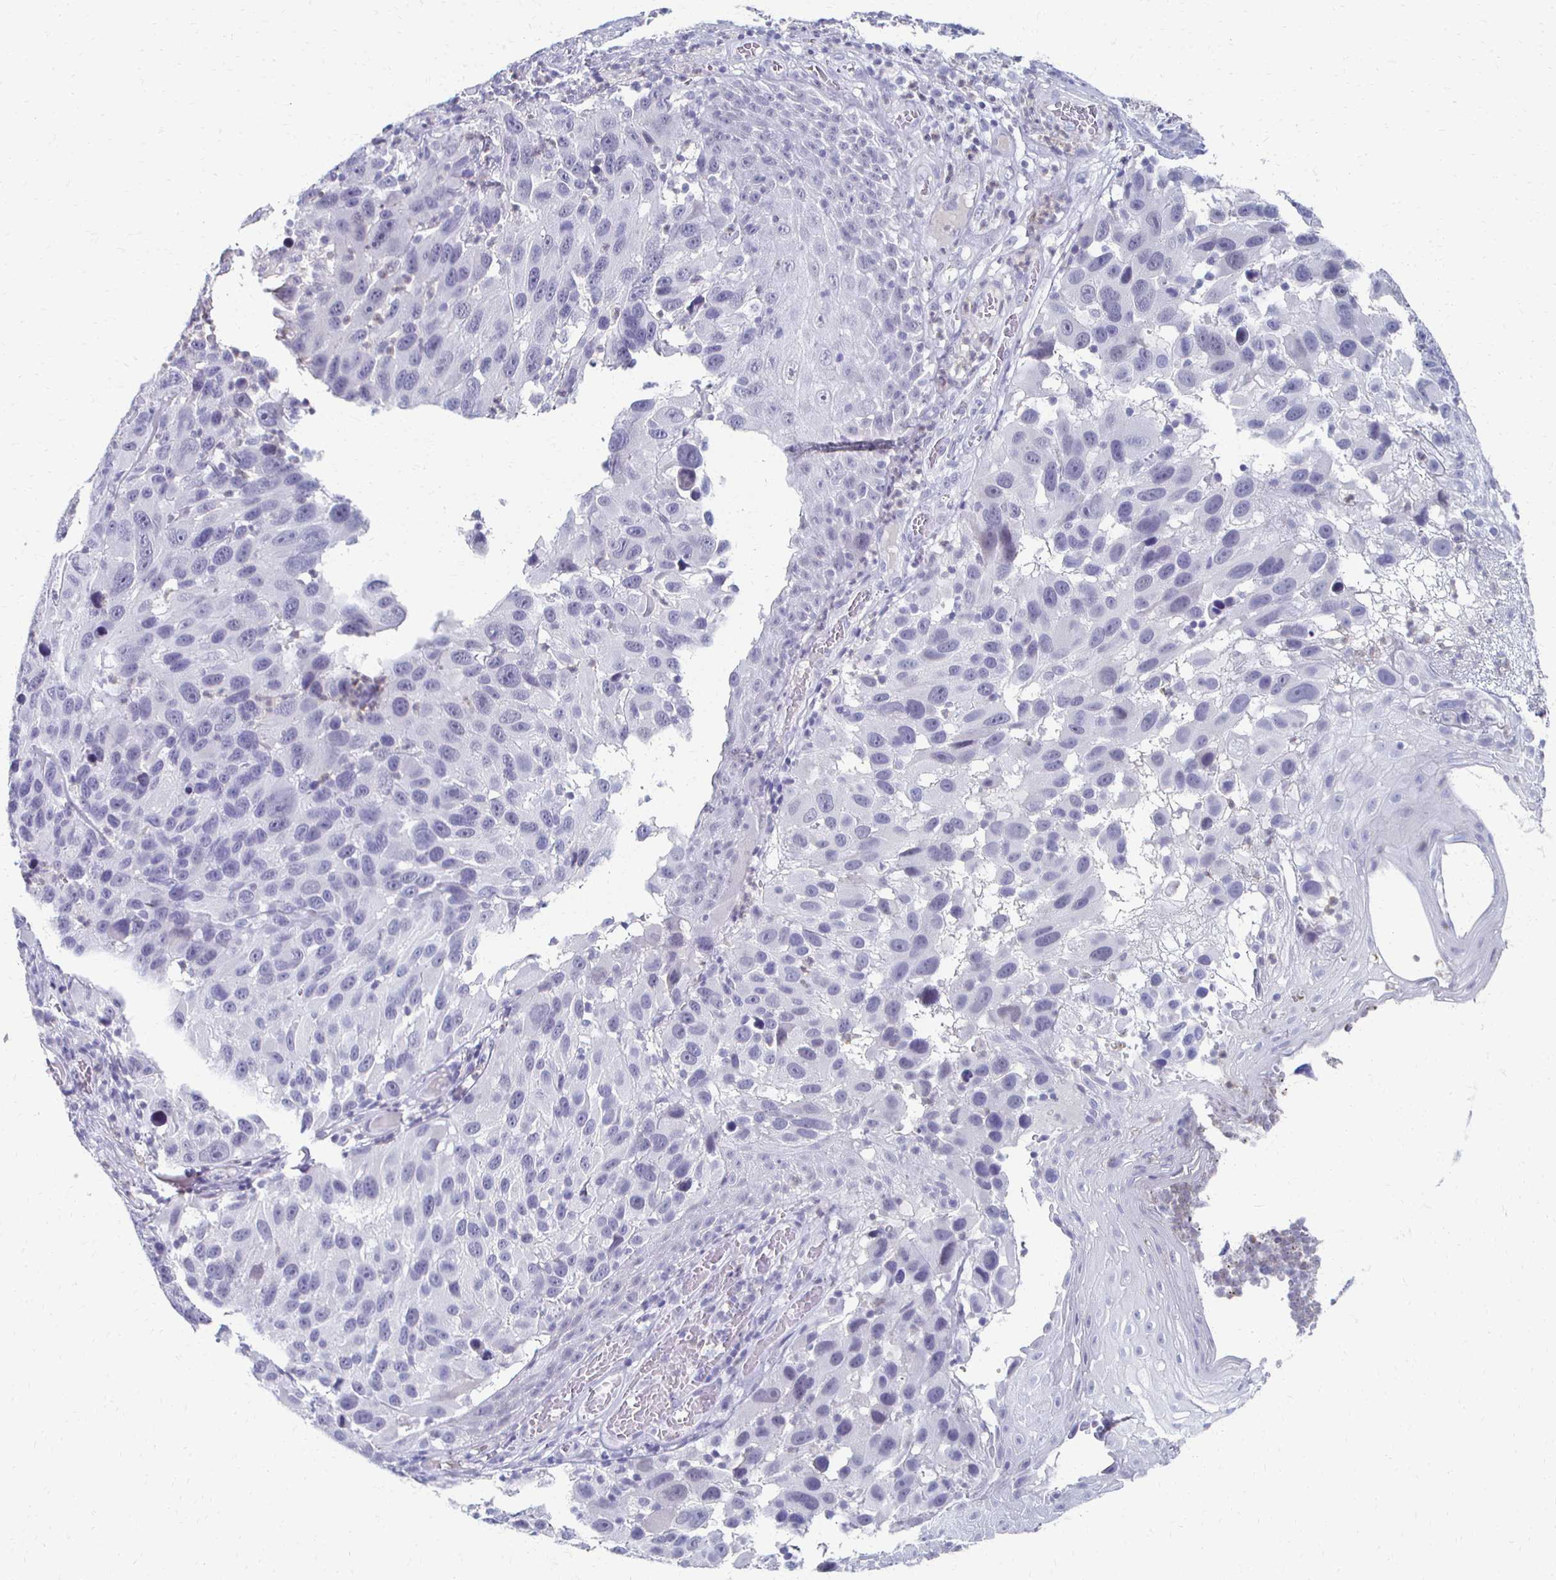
{"staining": {"intensity": "negative", "quantity": "none", "location": "none"}, "tissue": "melanoma", "cell_type": "Tumor cells", "image_type": "cancer", "snomed": [{"axis": "morphology", "description": "Malignant melanoma, NOS"}, {"axis": "topography", "description": "Skin"}], "caption": "Tumor cells show no significant staining in melanoma. (DAB immunohistochemistry (IHC) with hematoxylin counter stain).", "gene": "CXCR2", "patient": {"sex": "male", "age": 53}}